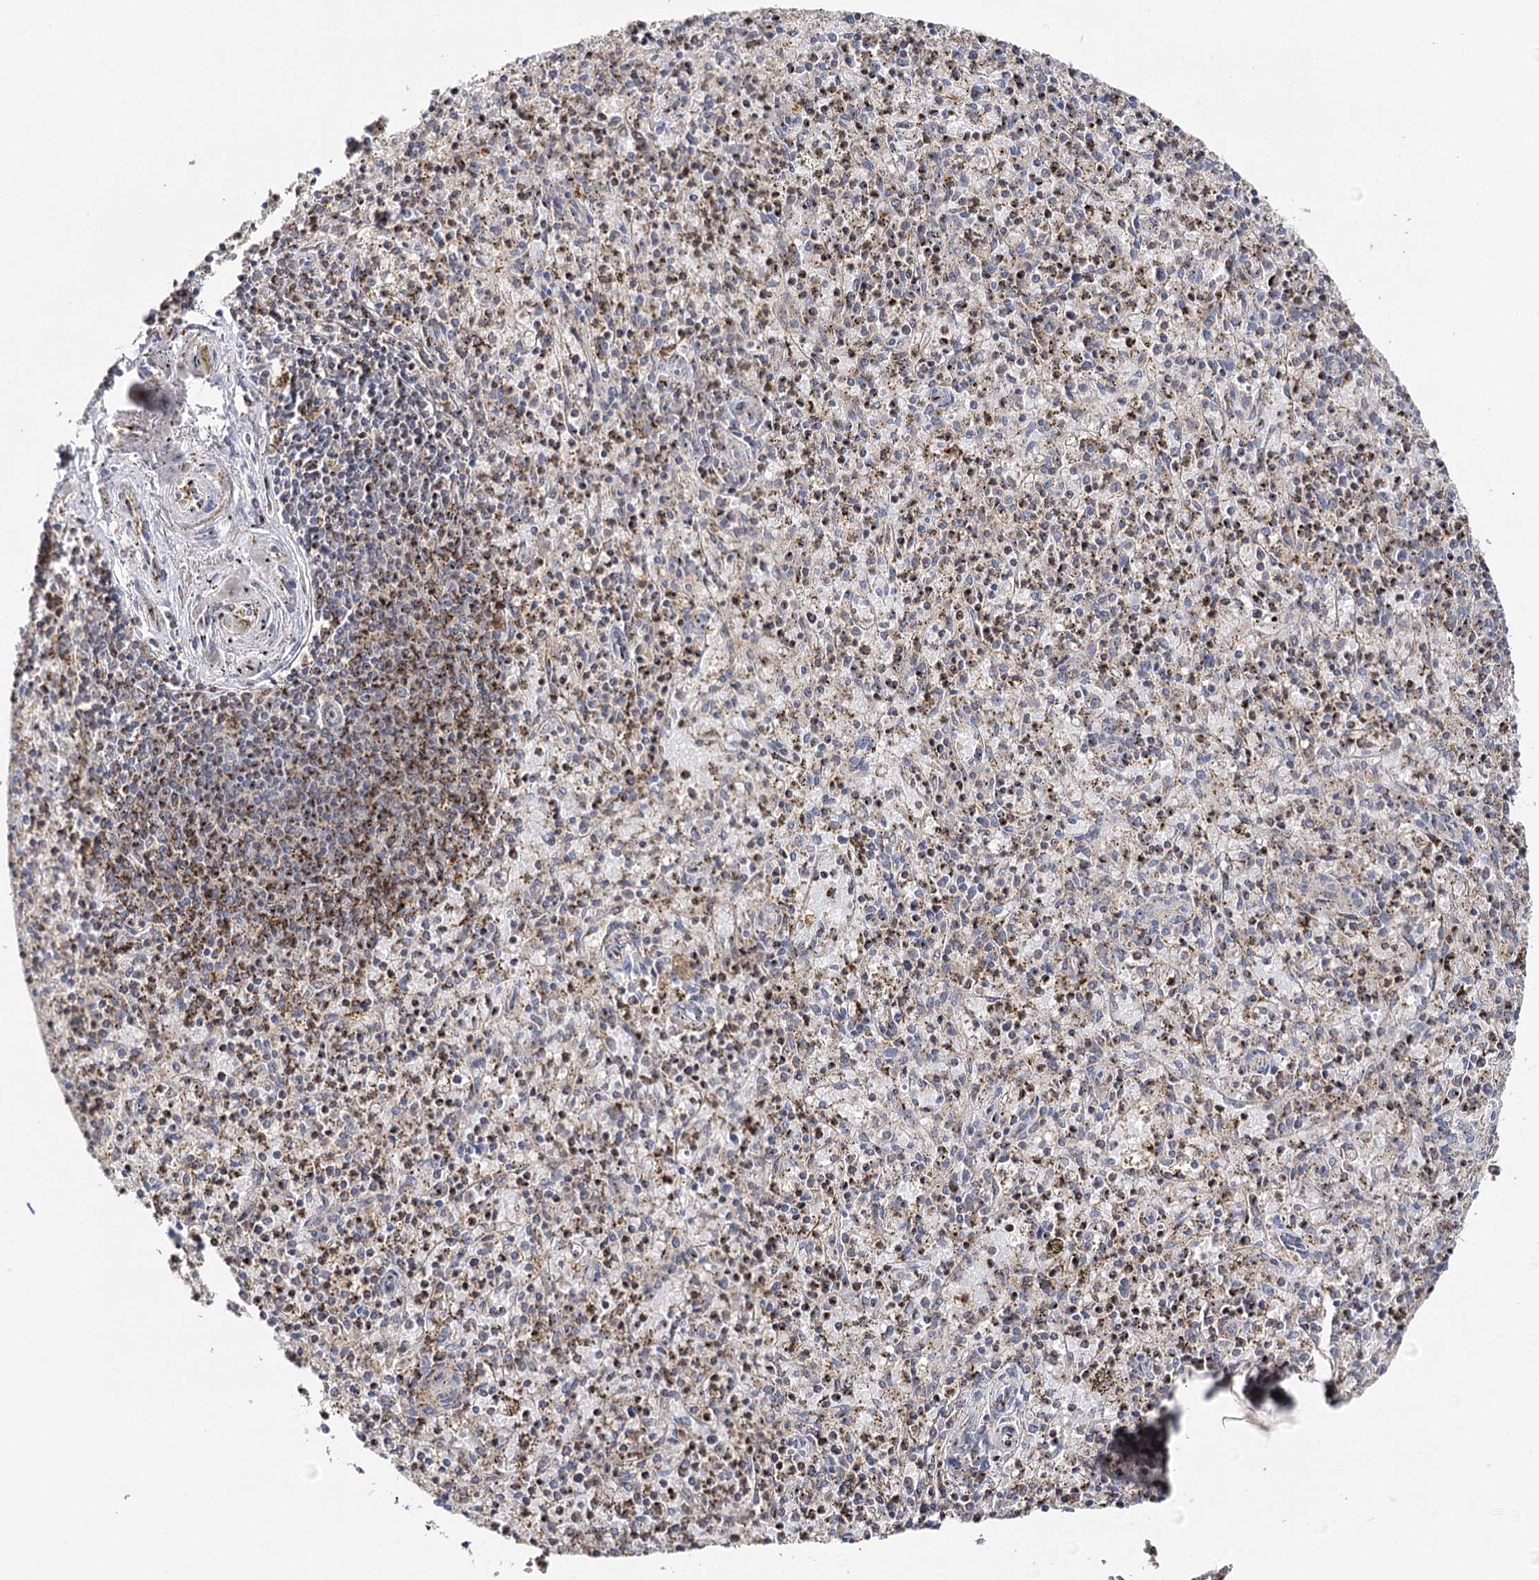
{"staining": {"intensity": "moderate", "quantity": "25%-75%", "location": "cytoplasmic/membranous"}, "tissue": "spleen", "cell_type": "Cells in red pulp", "image_type": "normal", "snomed": [{"axis": "morphology", "description": "Normal tissue, NOS"}, {"axis": "topography", "description": "Spleen"}], "caption": "DAB immunohistochemical staining of benign spleen reveals moderate cytoplasmic/membranous protein positivity in approximately 25%-75% of cells in red pulp.", "gene": "SEC24B", "patient": {"sex": "male", "age": 72}}